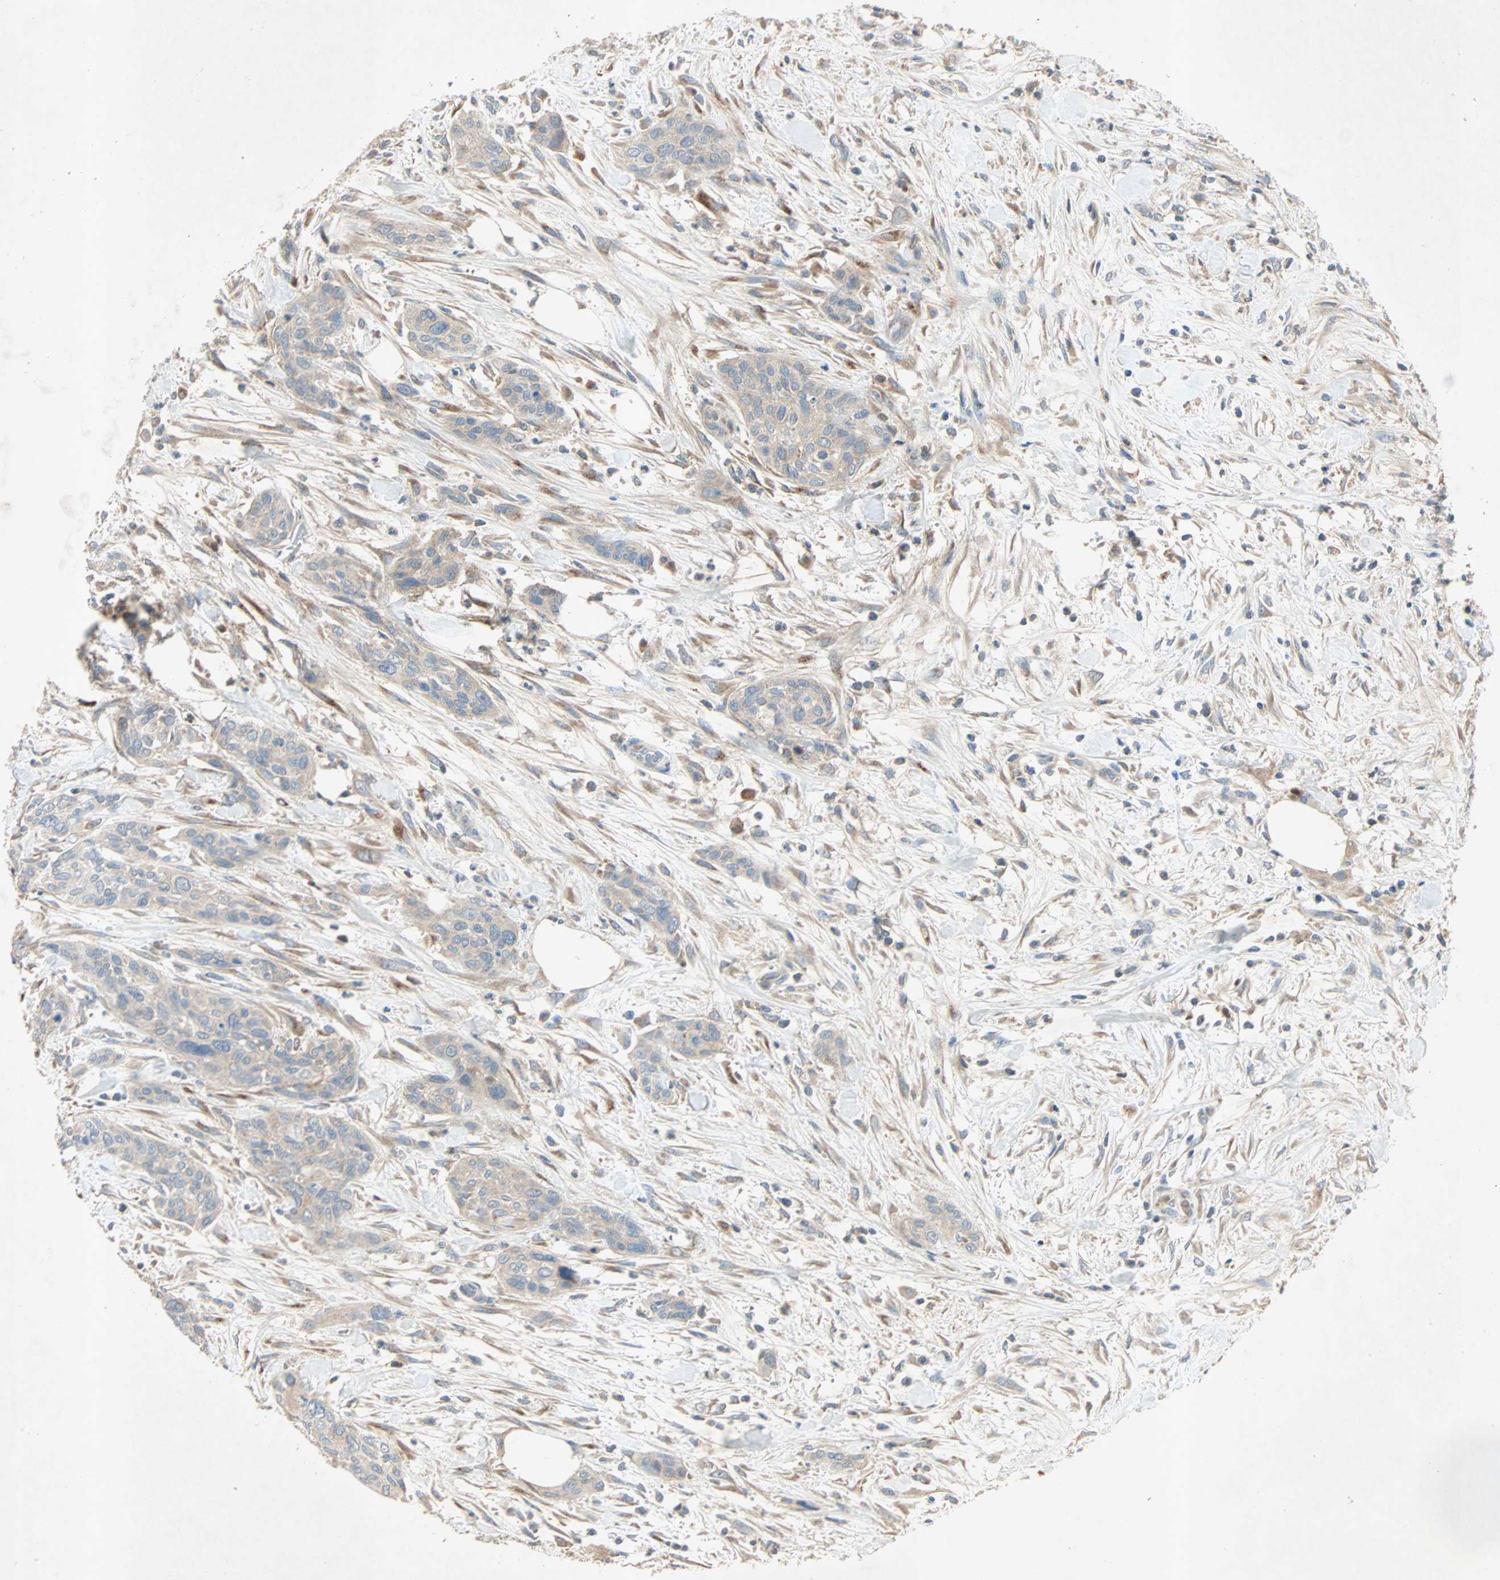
{"staining": {"intensity": "weak", "quantity": ">75%", "location": "cytoplasmic/membranous"}, "tissue": "urothelial cancer", "cell_type": "Tumor cells", "image_type": "cancer", "snomed": [{"axis": "morphology", "description": "Urothelial carcinoma, High grade"}, {"axis": "topography", "description": "Urinary bladder"}], "caption": "Protein analysis of high-grade urothelial carcinoma tissue demonstrates weak cytoplasmic/membranous staining in approximately >75% of tumor cells.", "gene": "XYLT1", "patient": {"sex": "male", "age": 35}}